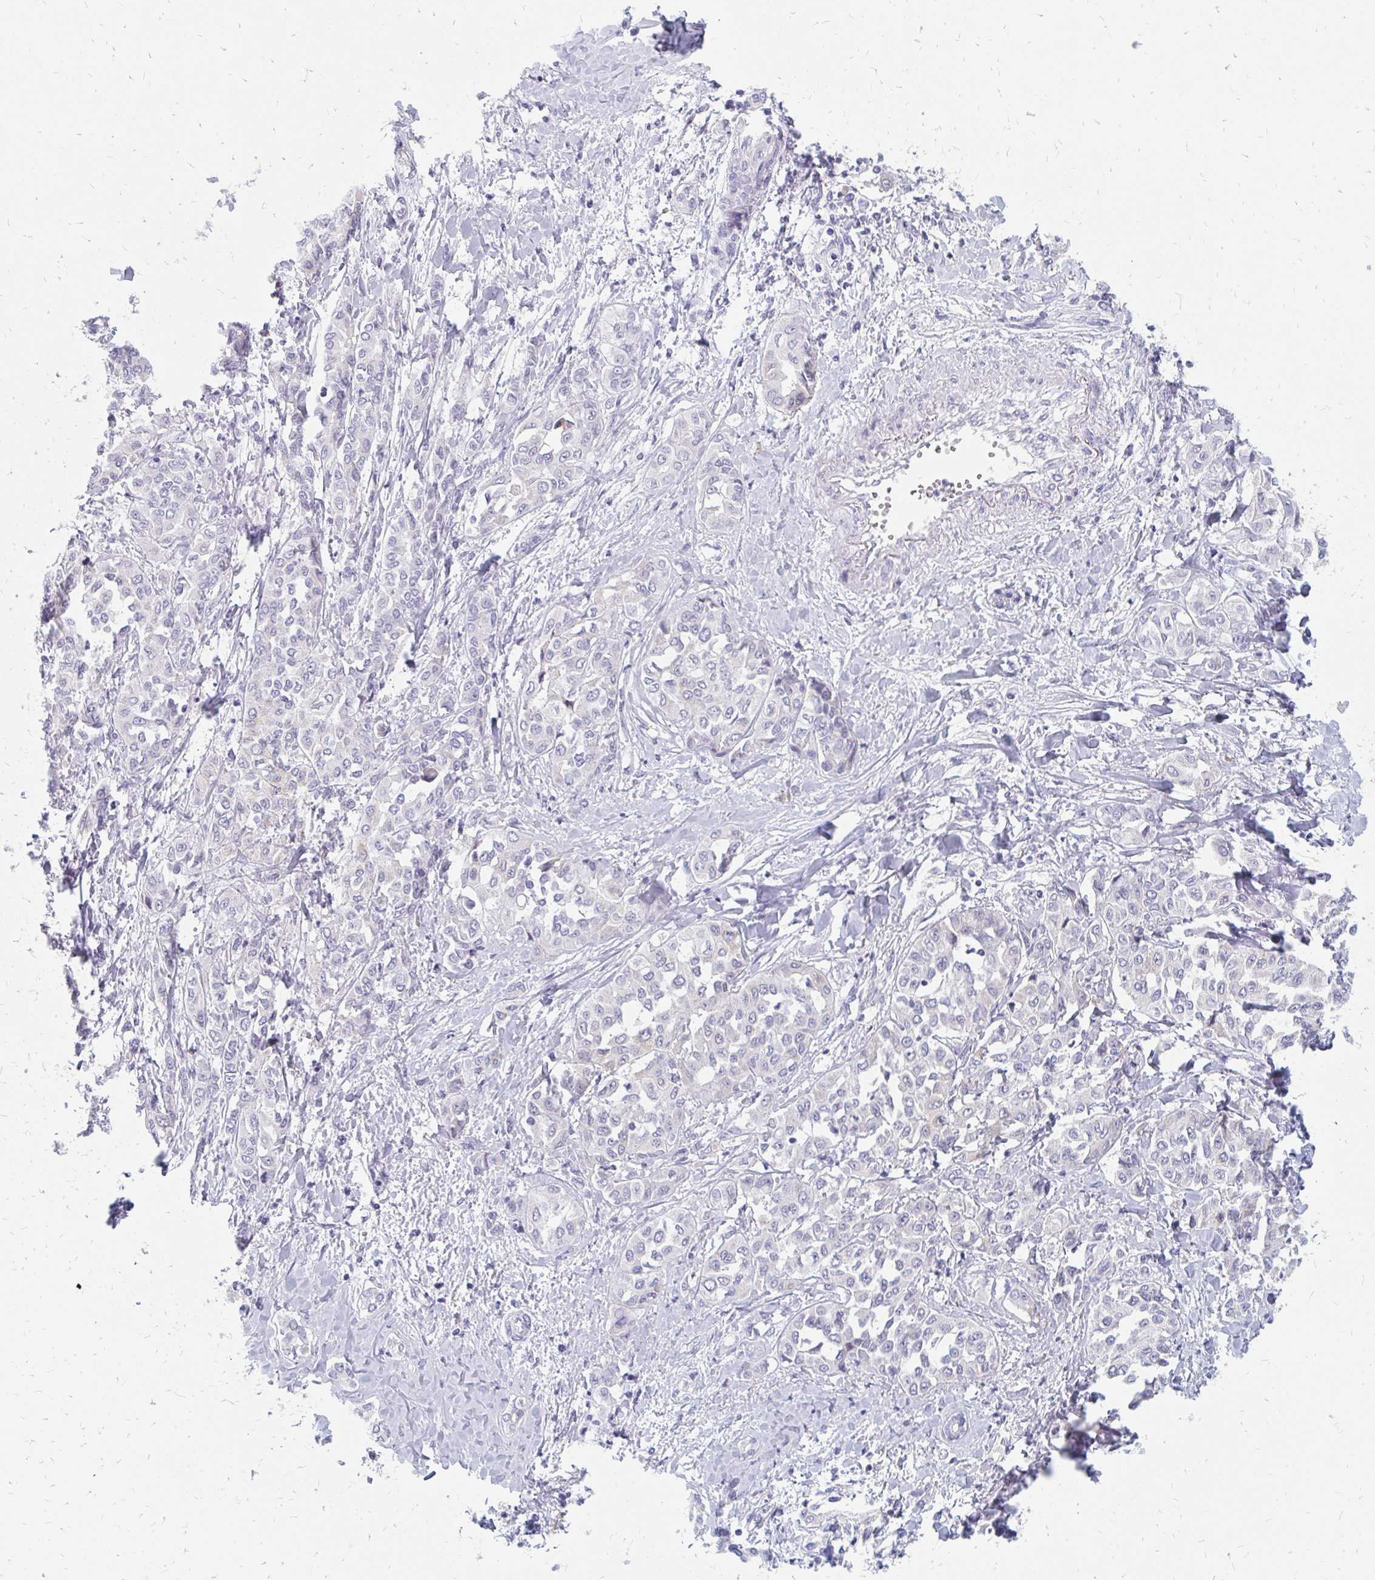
{"staining": {"intensity": "negative", "quantity": "none", "location": "none"}, "tissue": "liver cancer", "cell_type": "Tumor cells", "image_type": "cancer", "snomed": [{"axis": "morphology", "description": "Cholangiocarcinoma"}, {"axis": "topography", "description": "Liver"}], "caption": "Immunohistochemistry (IHC) histopathology image of human liver cancer stained for a protein (brown), which demonstrates no expression in tumor cells. (Immunohistochemistry (IHC), brightfield microscopy, high magnification).", "gene": "OR10V1", "patient": {"sex": "female", "age": 77}}